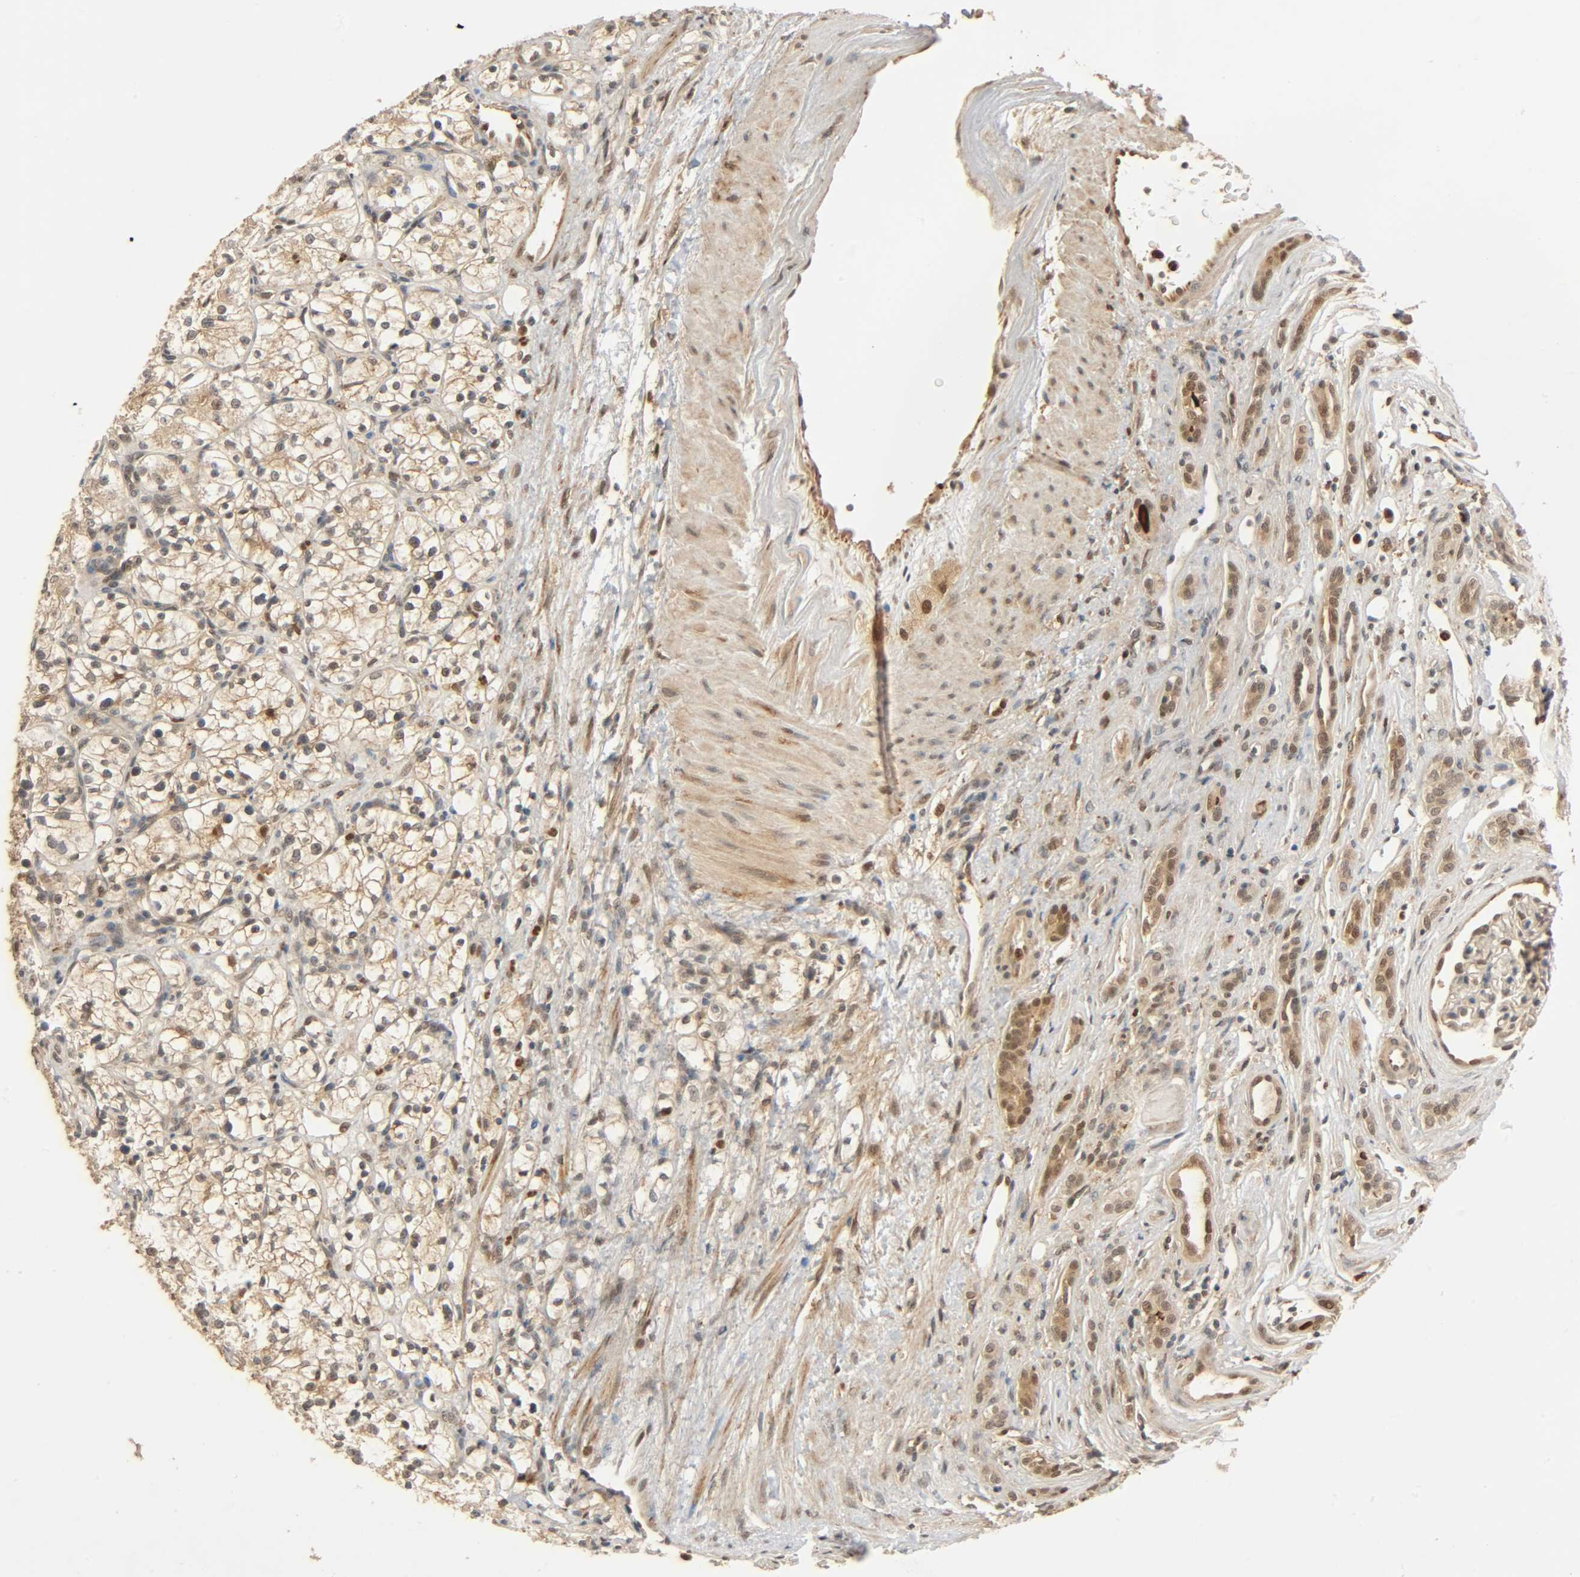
{"staining": {"intensity": "weak", "quantity": "25%-75%", "location": "cytoplasmic/membranous,nuclear"}, "tissue": "renal cancer", "cell_type": "Tumor cells", "image_type": "cancer", "snomed": [{"axis": "morphology", "description": "Adenocarcinoma, NOS"}, {"axis": "topography", "description": "Kidney"}], "caption": "About 25%-75% of tumor cells in human adenocarcinoma (renal) show weak cytoplasmic/membranous and nuclear protein expression as visualized by brown immunohistochemical staining.", "gene": "ZFPM2", "patient": {"sex": "female", "age": 60}}